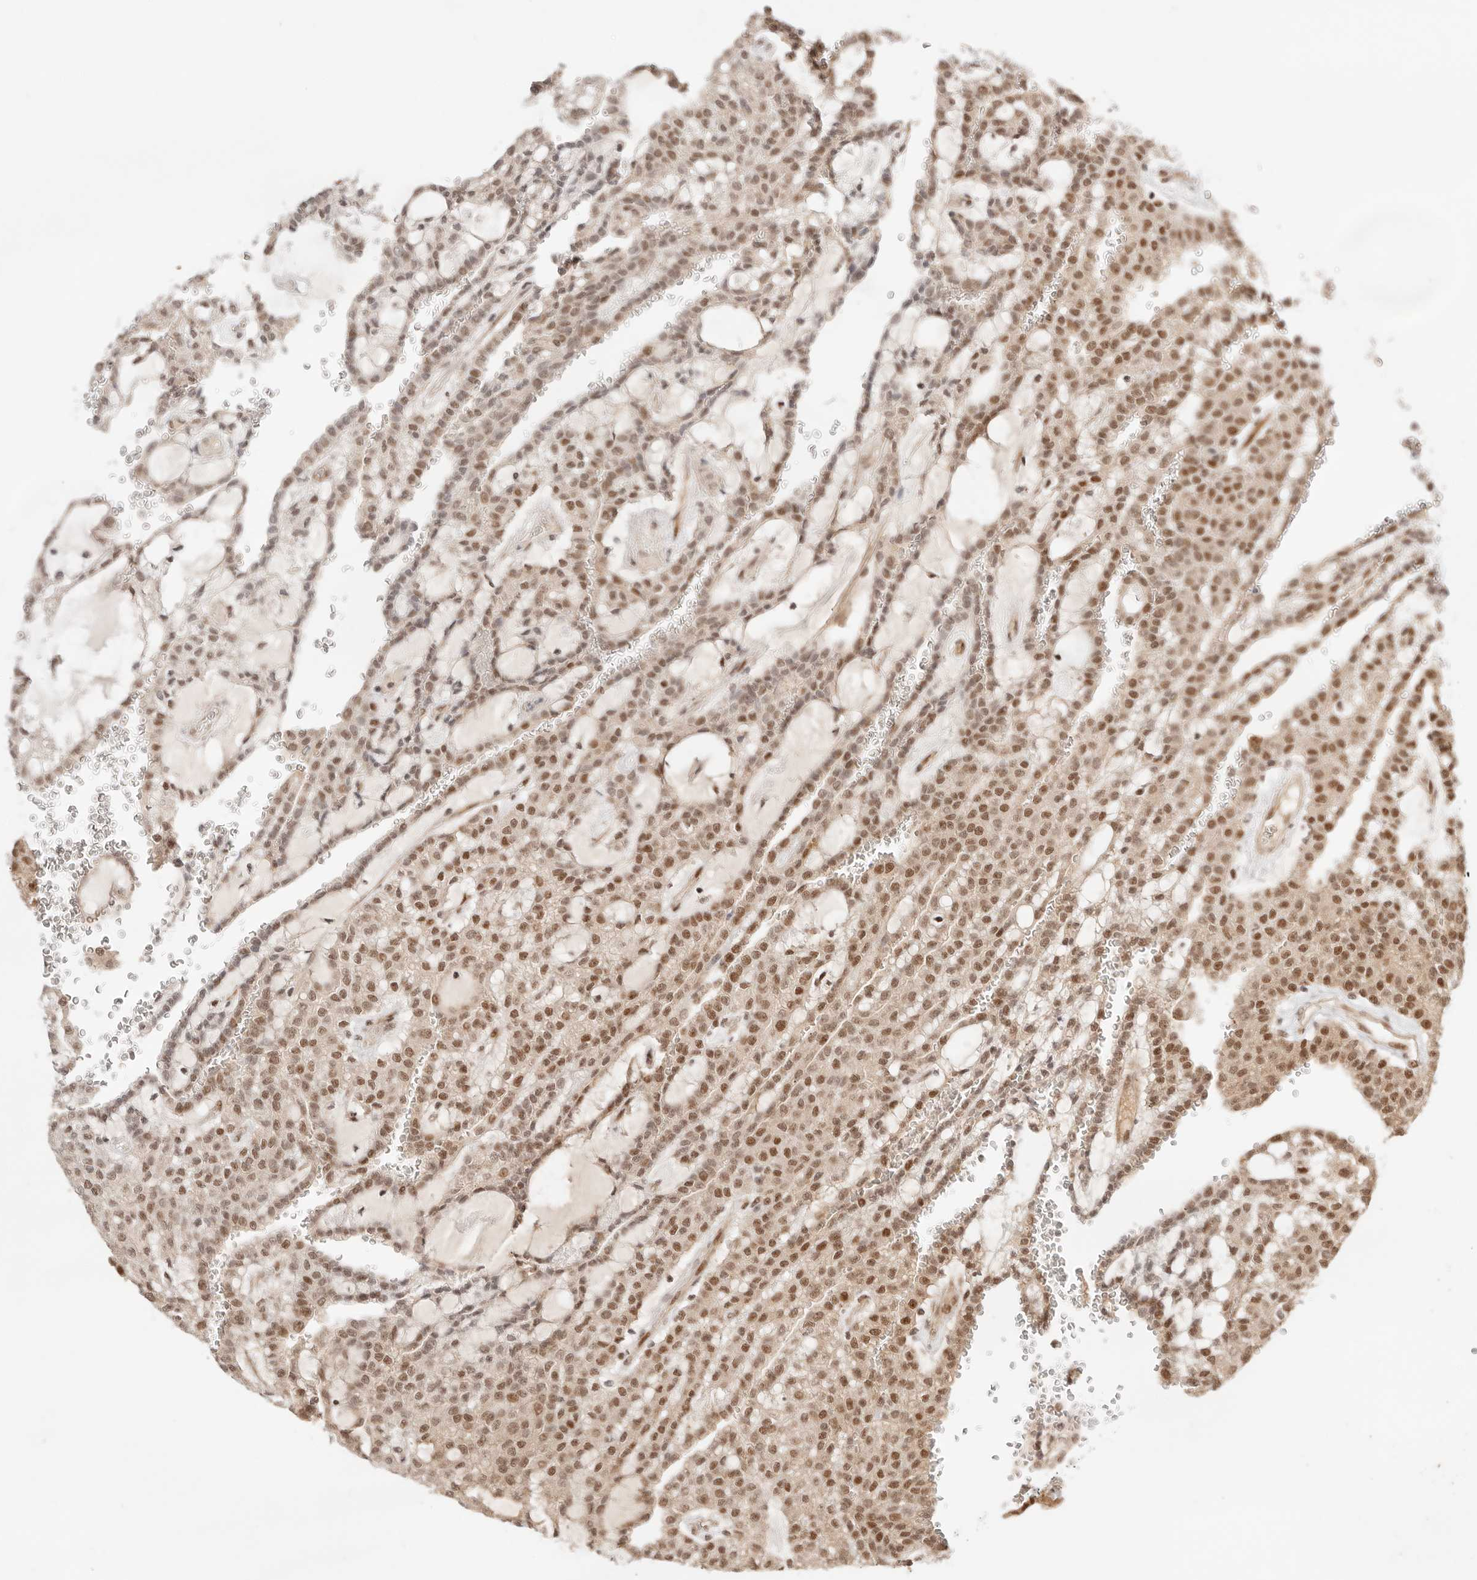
{"staining": {"intensity": "moderate", "quantity": ">75%", "location": "nuclear"}, "tissue": "renal cancer", "cell_type": "Tumor cells", "image_type": "cancer", "snomed": [{"axis": "morphology", "description": "Adenocarcinoma, NOS"}, {"axis": "topography", "description": "Kidney"}], "caption": "A histopathology image of human renal adenocarcinoma stained for a protein exhibits moderate nuclear brown staining in tumor cells.", "gene": "GTF2E2", "patient": {"sex": "male", "age": 63}}